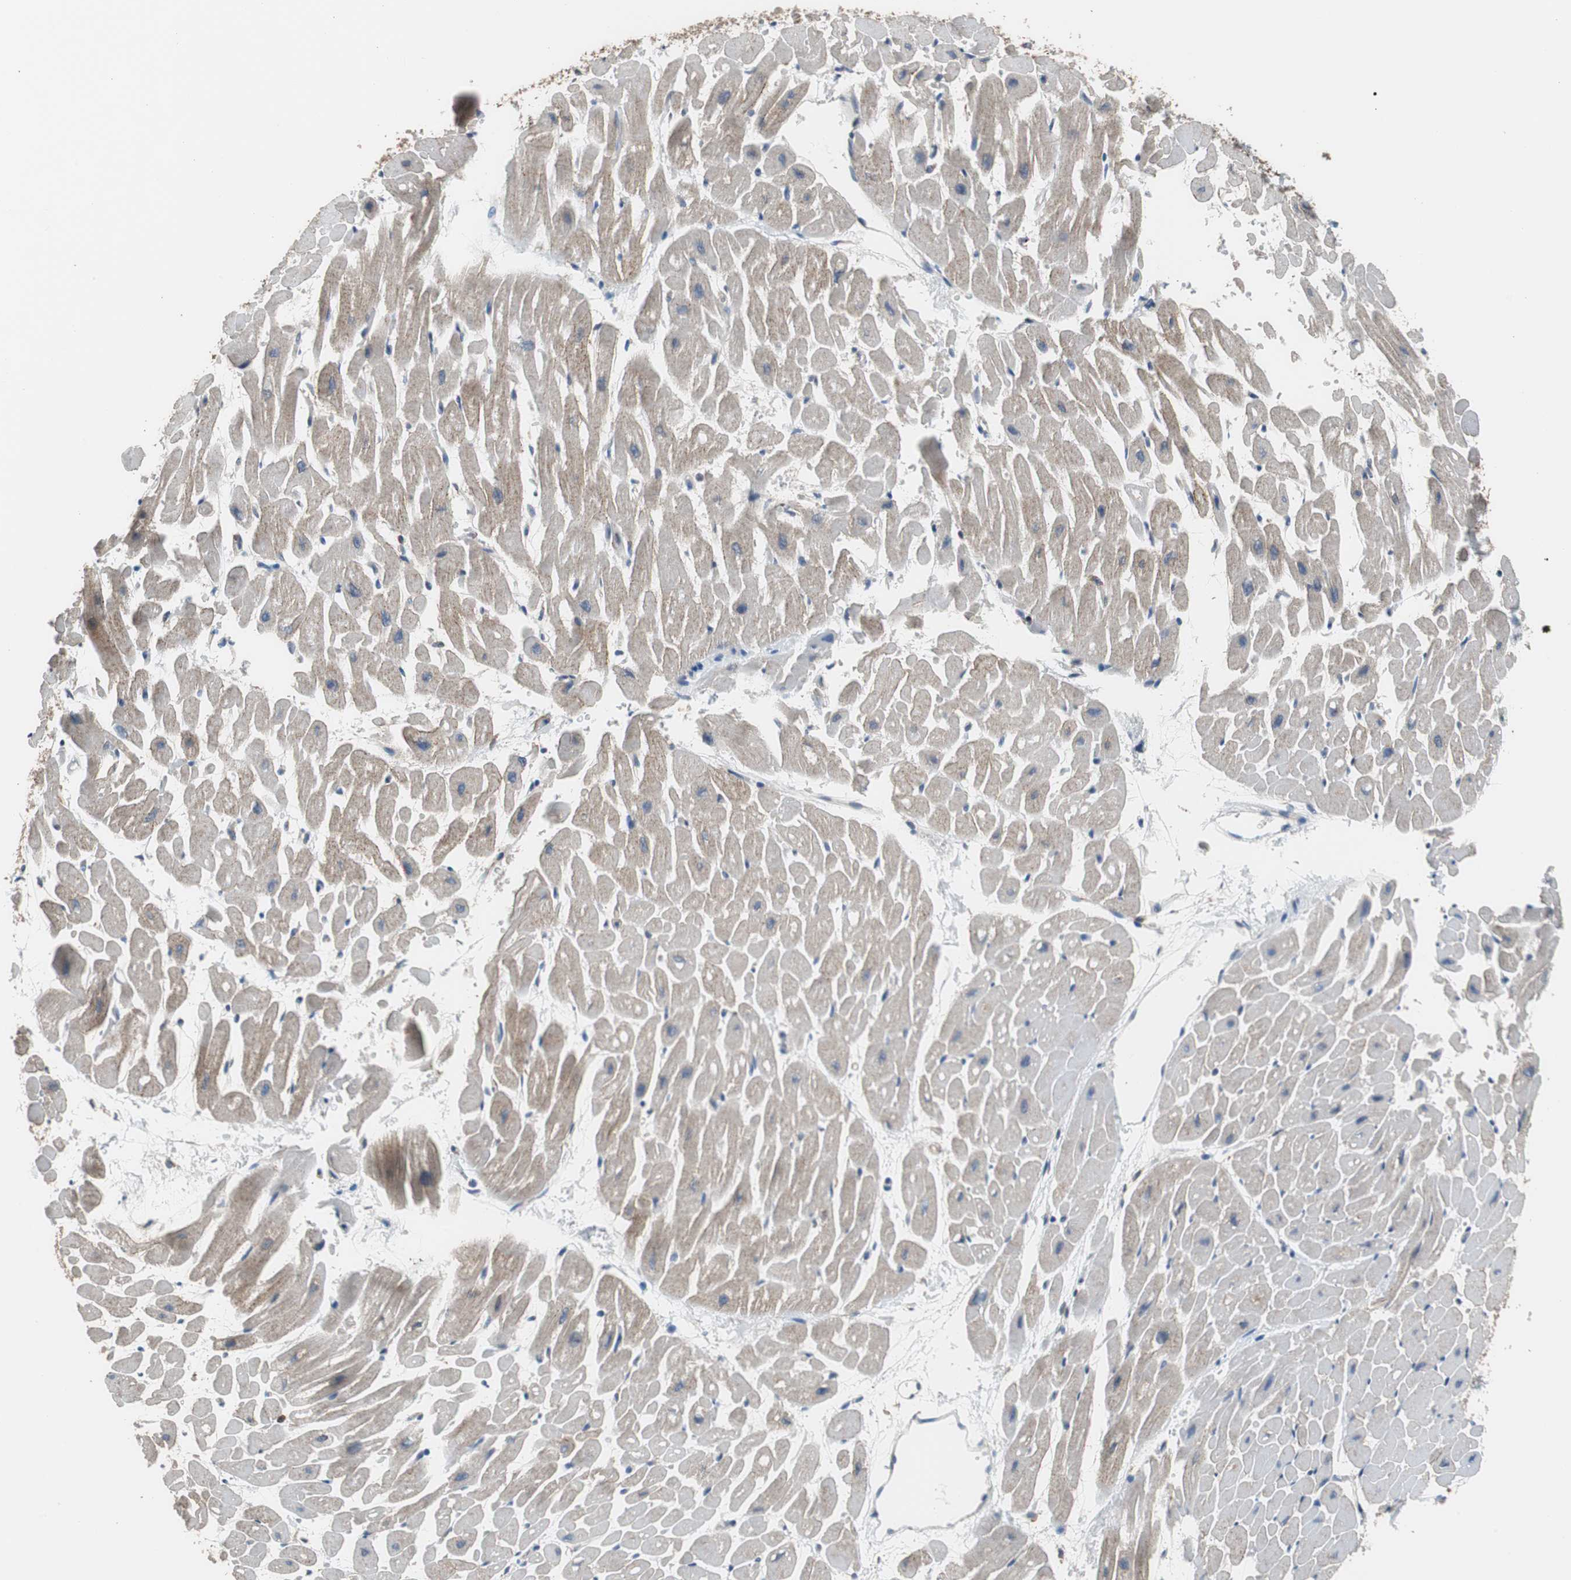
{"staining": {"intensity": "weak", "quantity": "<25%", "location": "cytoplasmic/membranous"}, "tissue": "heart muscle", "cell_type": "Cardiomyocytes", "image_type": "normal", "snomed": [{"axis": "morphology", "description": "Normal tissue, NOS"}, {"axis": "topography", "description": "Heart"}], "caption": "Immunohistochemistry (IHC) image of unremarkable human heart muscle stained for a protein (brown), which exhibits no expression in cardiomyocytes. The staining is performed using DAB brown chromogen with nuclei counter-stained in using hematoxylin.", "gene": "PBXIP1", "patient": {"sex": "male", "age": 45}}